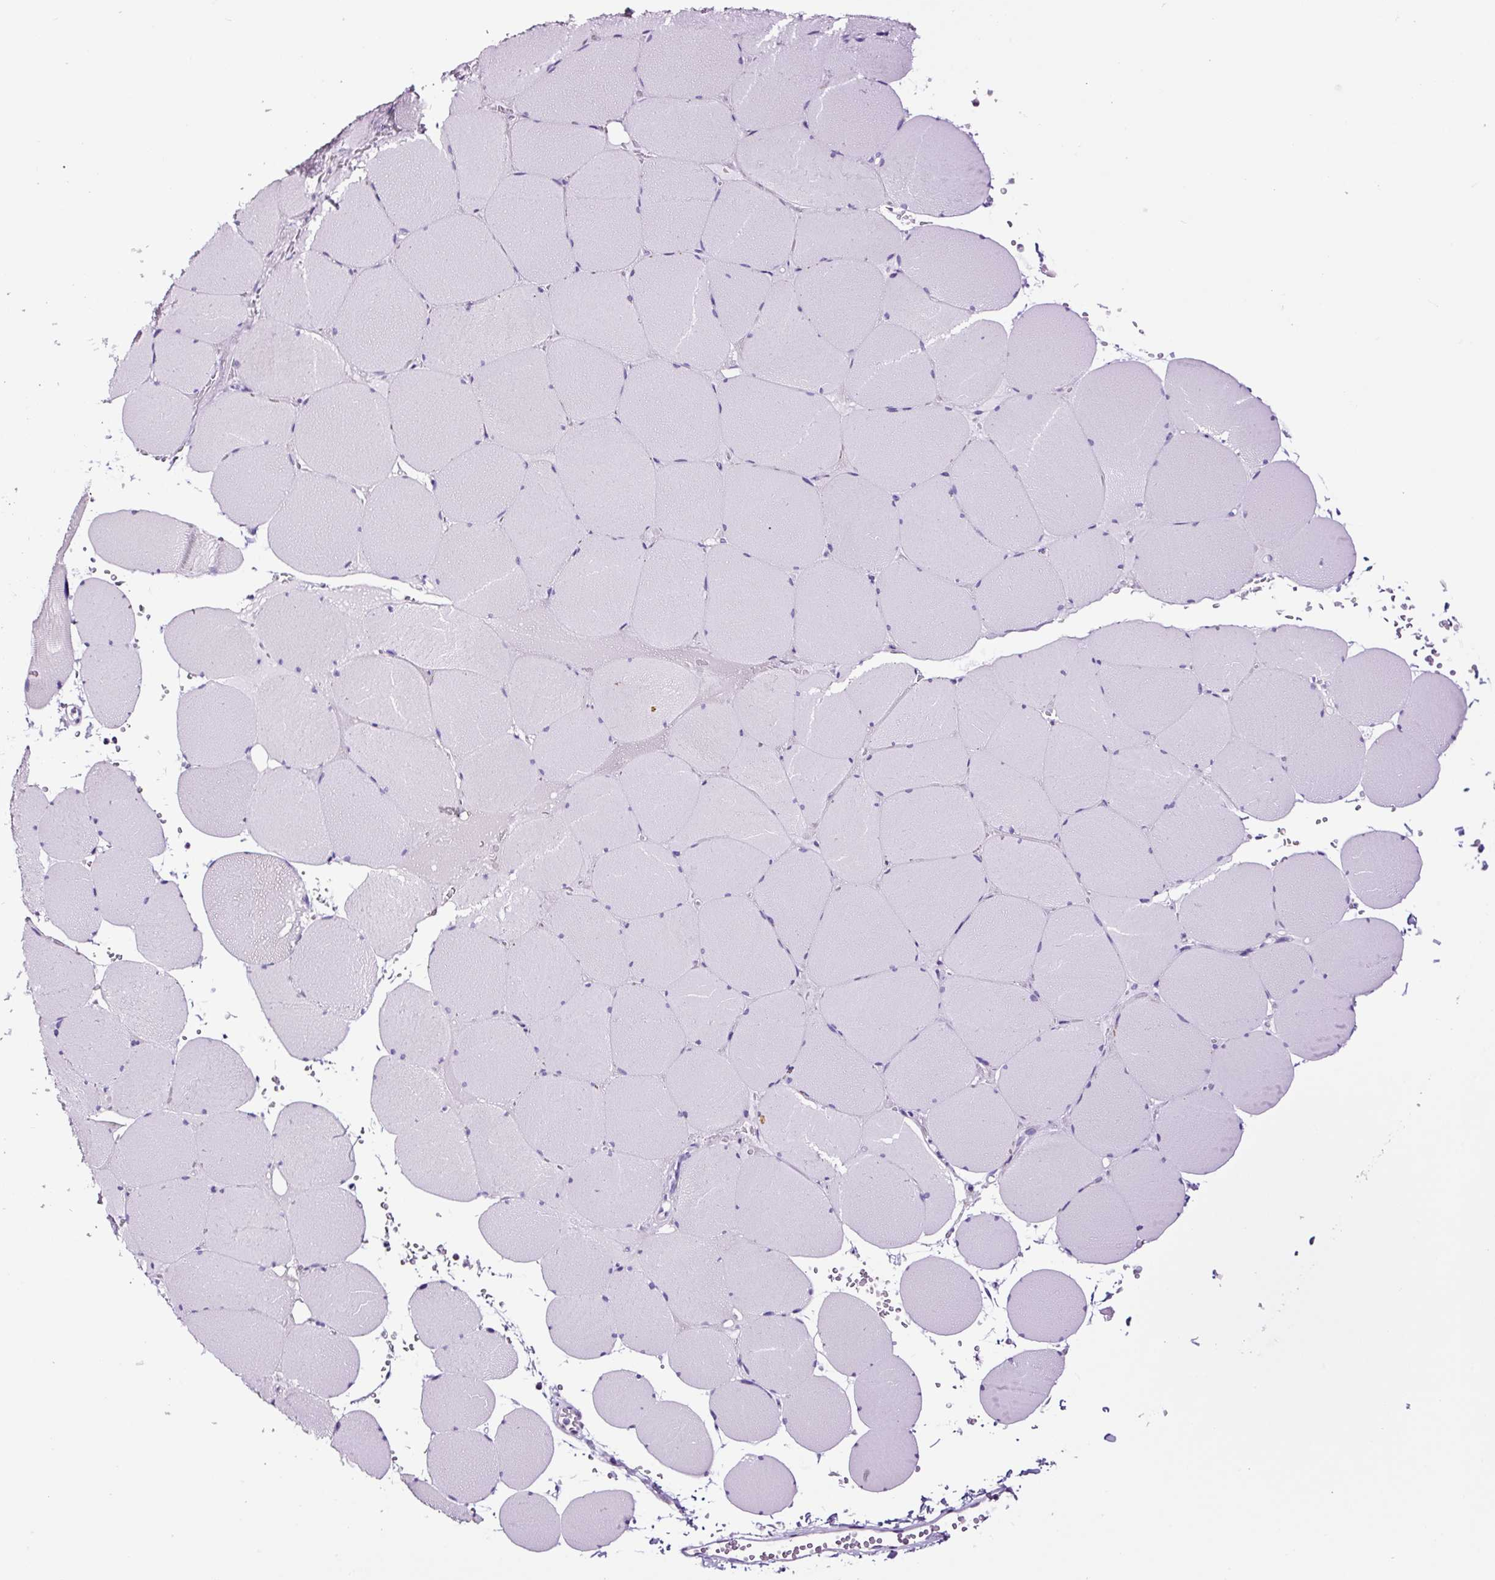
{"staining": {"intensity": "negative", "quantity": "none", "location": "none"}, "tissue": "skeletal muscle", "cell_type": "Myocytes", "image_type": "normal", "snomed": [{"axis": "morphology", "description": "Normal tissue, NOS"}, {"axis": "topography", "description": "Skeletal muscle"}, {"axis": "topography", "description": "Head-Neck"}], "caption": "This is an immunohistochemistry (IHC) histopathology image of benign human skeletal muscle. There is no expression in myocytes.", "gene": "FBXL7", "patient": {"sex": "male", "age": 66}}